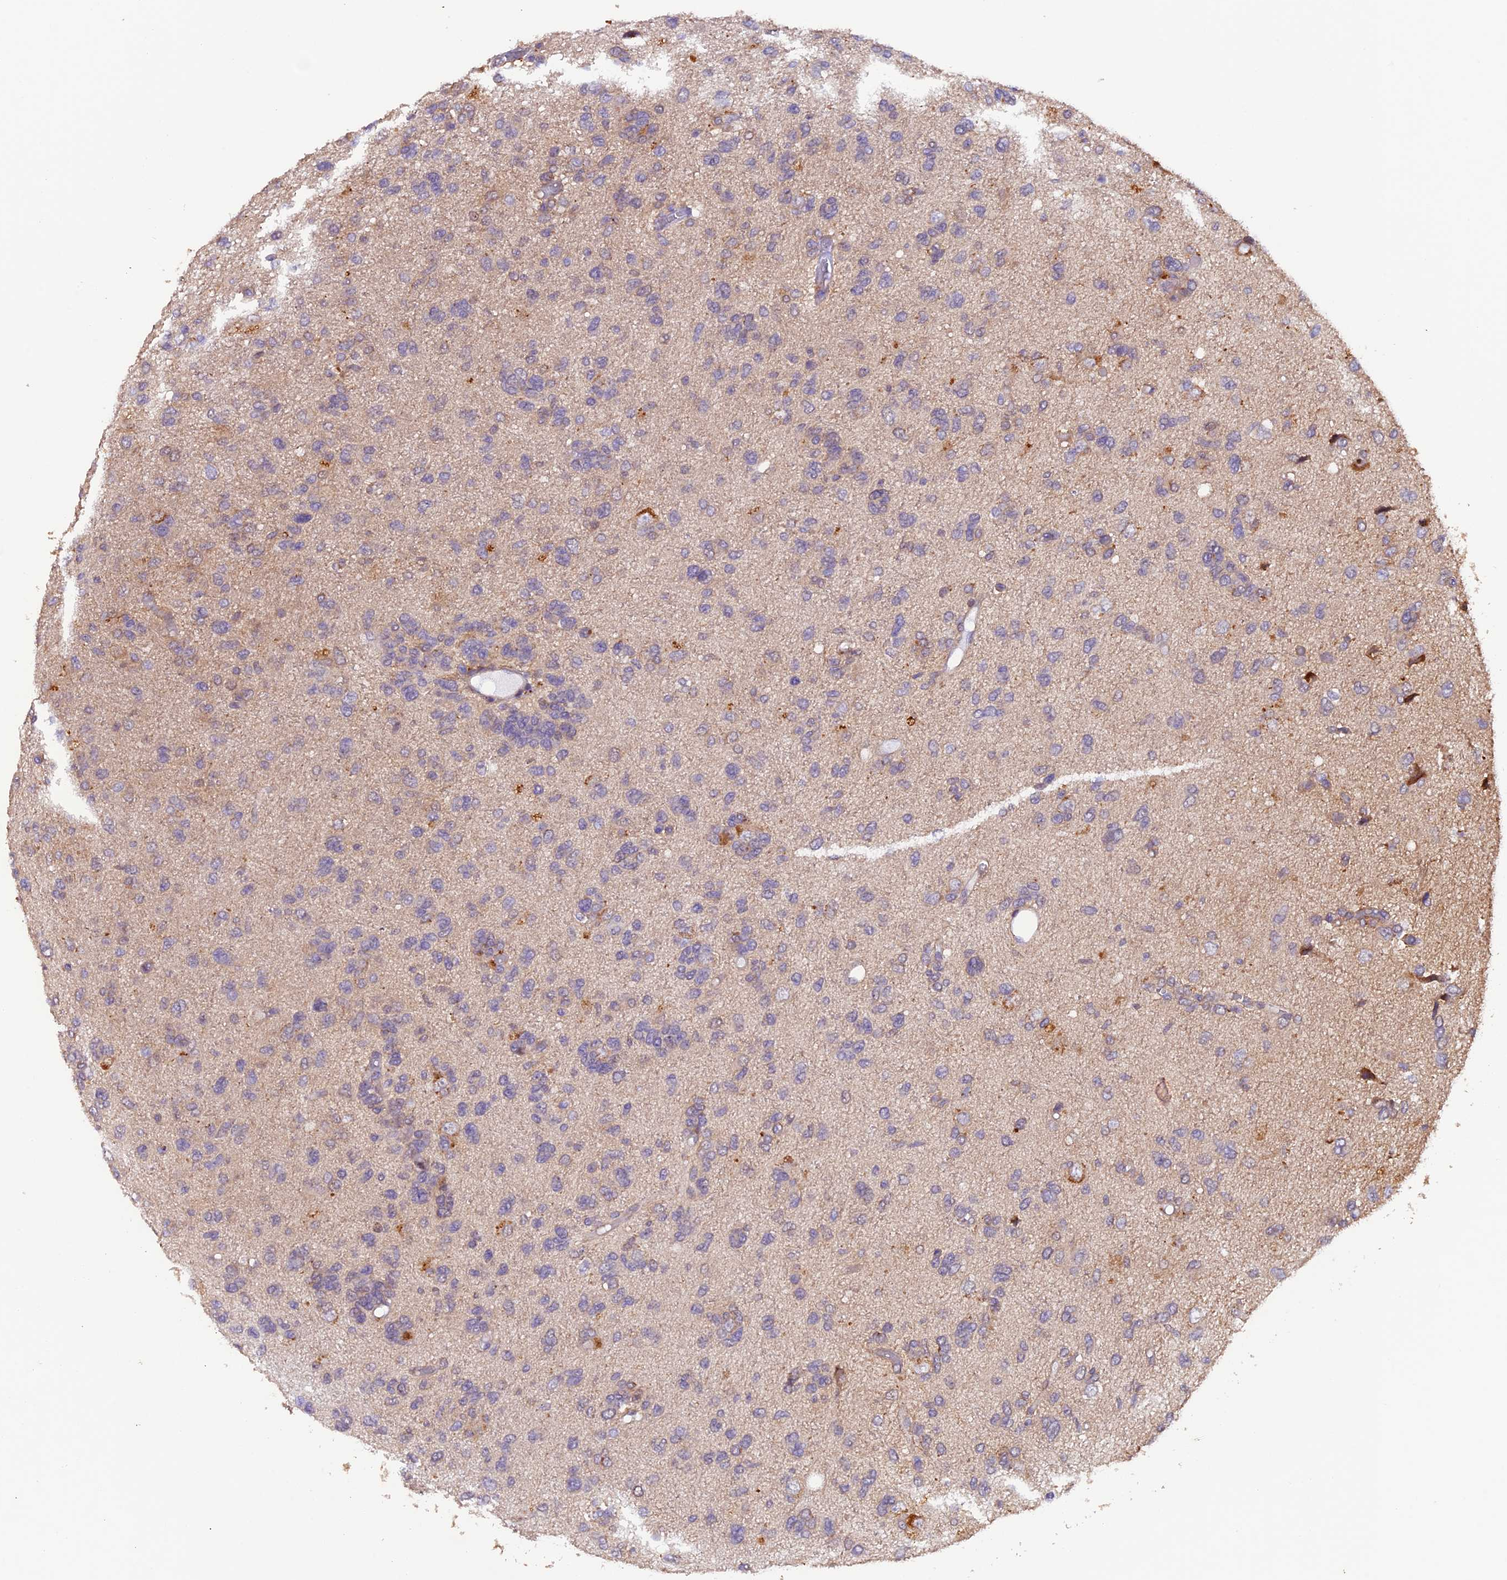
{"staining": {"intensity": "negative", "quantity": "none", "location": "none"}, "tissue": "glioma", "cell_type": "Tumor cells", "image_type": "cancer", "snomed": [{"axis": "morphology", "description": "Glioma, malignant, High grade"}, {"axis": "topography", "description": "Brain"}], "caption": "Tumor cells are negative for brown protein staining in glioma.", "gene": "NCK2", "patient": {"sex": "female", "age": 59}}